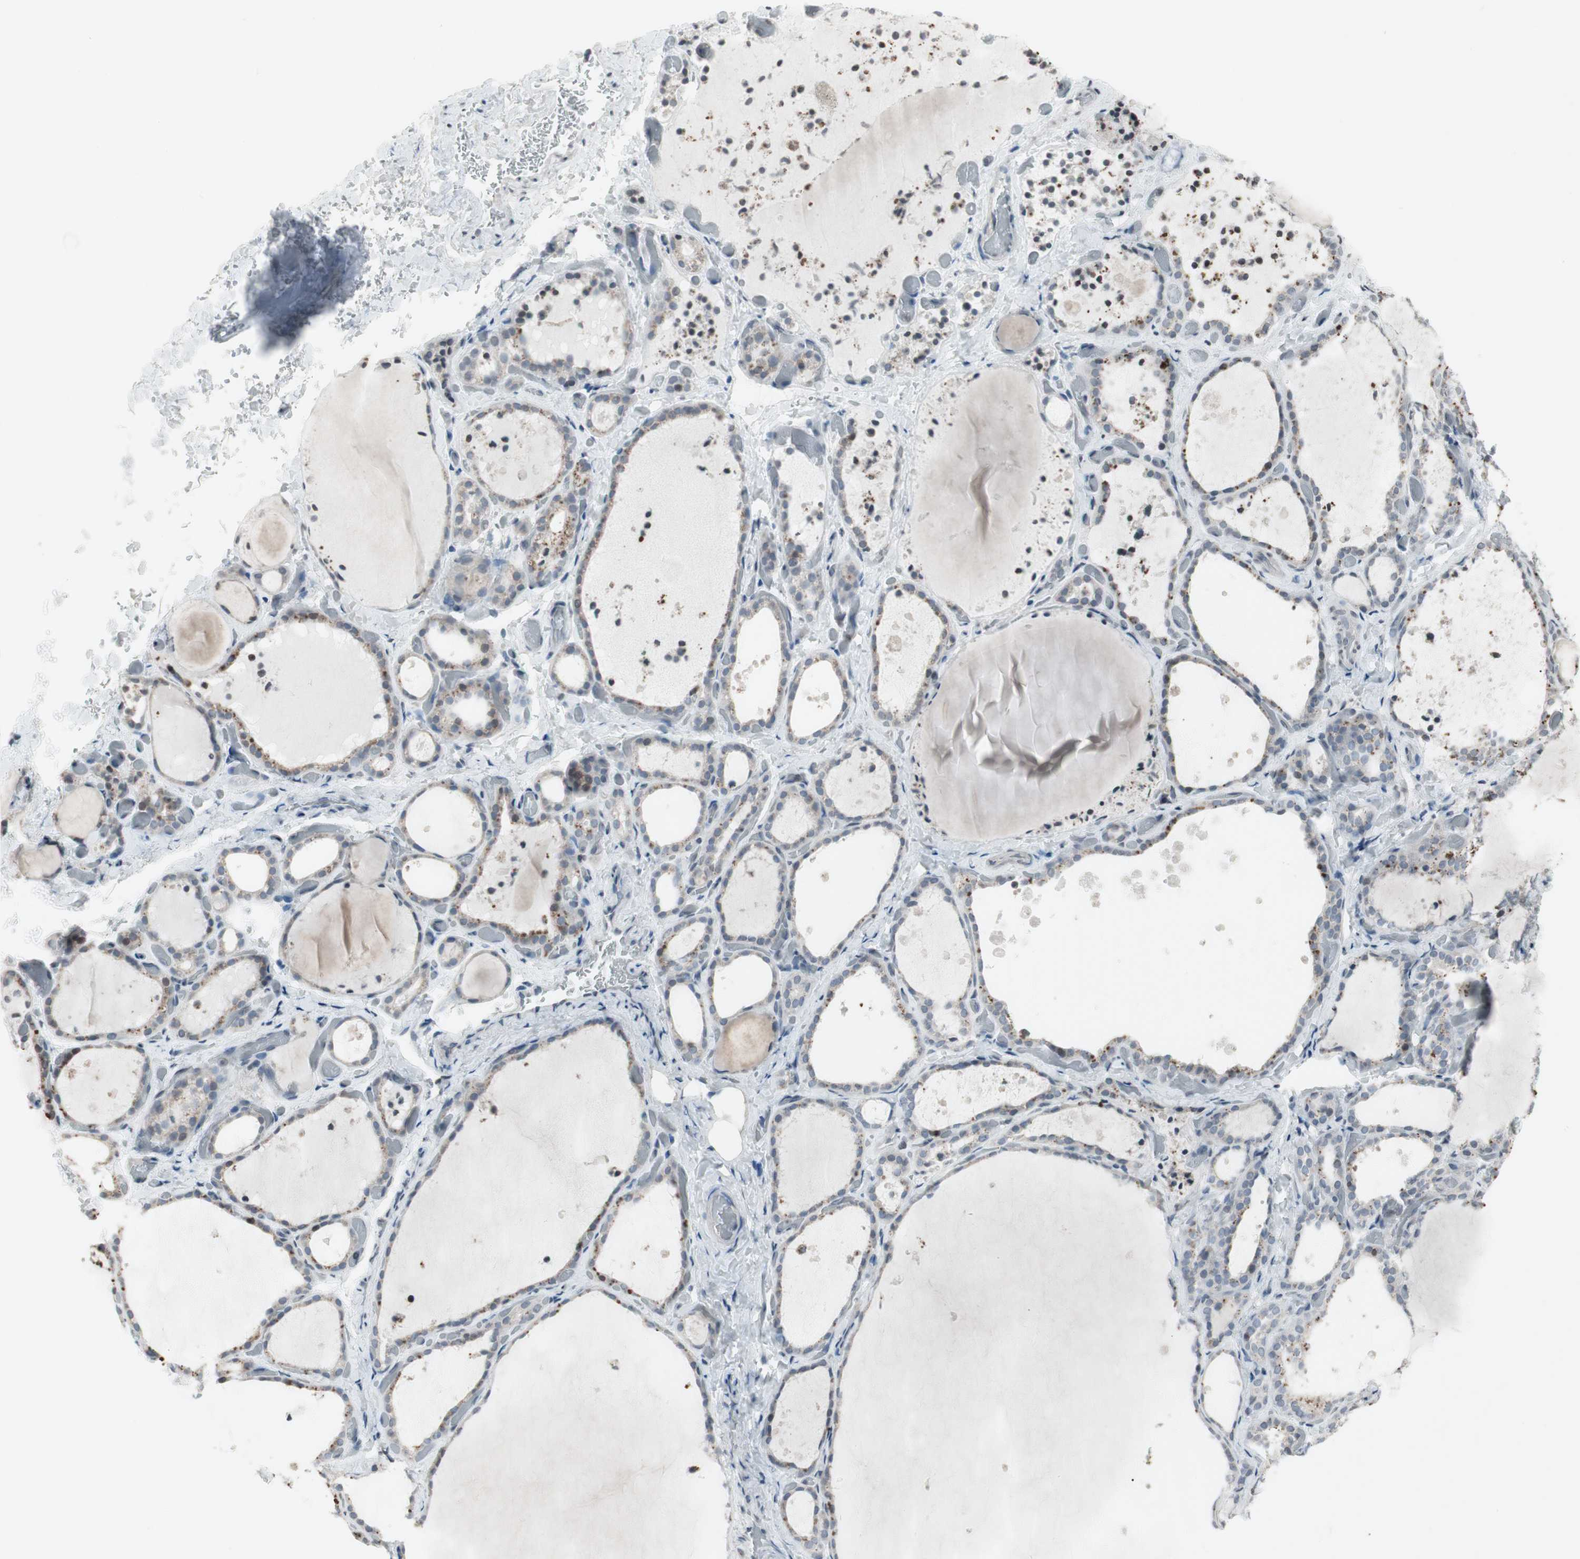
{"staining": {"intensity": "moderate", "quantity": "<25%", "location": "cytoplasmic/membranous"}, "tissue": "thyroid gland", "cell_type": "Glandular cells", "image_type": "normal", "snomed": [{"axis": "morphology", "description": "Normal tissue, NOS"}, {"axis": "topography", "description": "Thyroid gland"}], "caption": "An immunohistochemistry (IHC) histopathology image of unremarkable tissue is shown. Protein staining in brown highlights moderate cytoplasmic/membranous positivity in thyroid gland within glandular cells. (IHC, brightfield microscopy, high magnification).", "gene": "ARG2", "patient": {"sex": "female", "age": 44}}